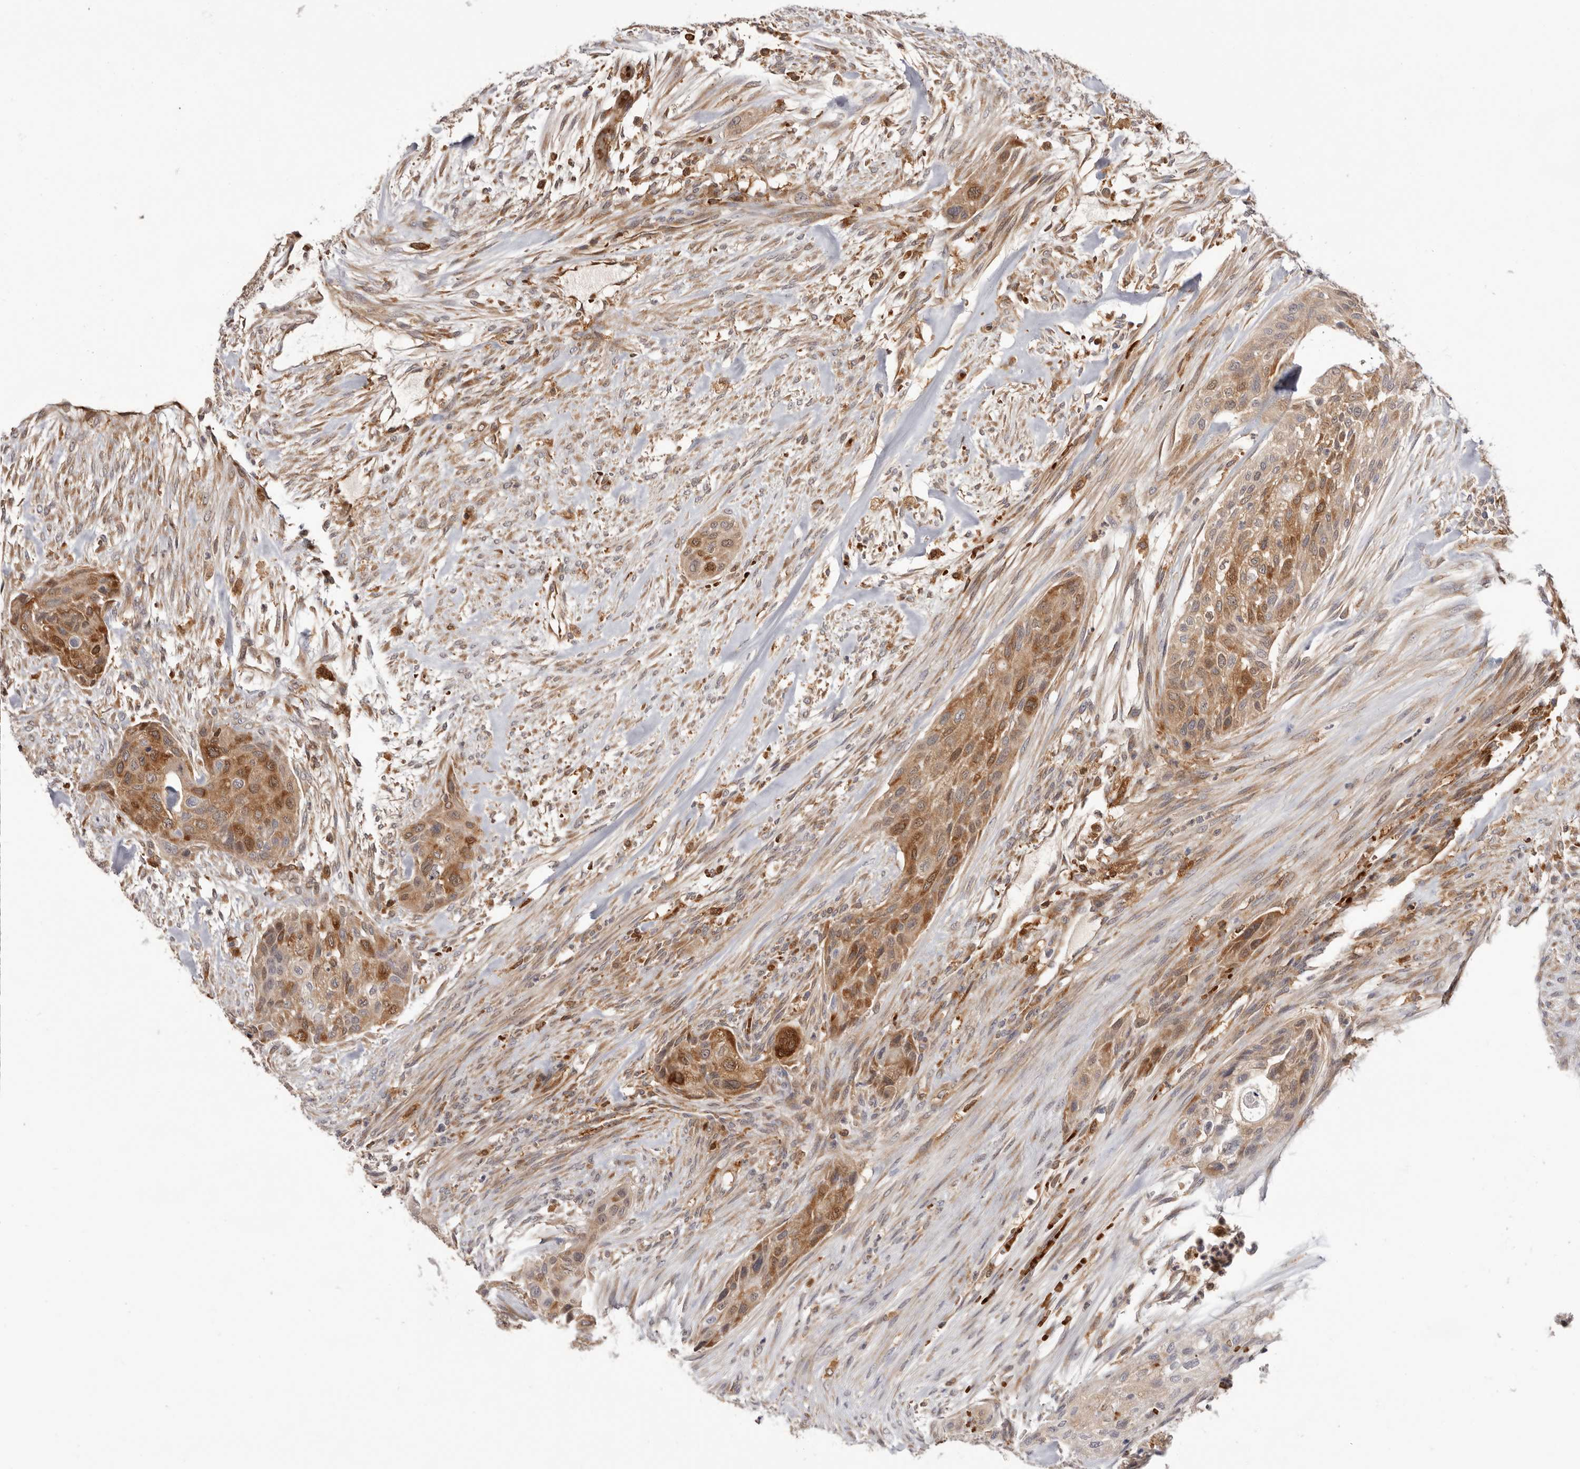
{"staining": {"intensity": "moderate", "quantity": ">75%", "location": "cytoplasmic/membranous"}, "tissue": "urothelial cancer", "cell_type": "Tumor cells", "image_type": "cancer", "snomed": [{"axis": "morphology", "description": "Urothelial carcinoma, High grade"}, {"axis": "topography", "description": "Urinary bladder"}], "caption": "The immunohistochemical stain labels moderate cytoplasmic/membranous positivity in tumor cells of high-grade urothelial carcinoma tissue.", "gene": "RNF213", "patient": {"sex": "male", "age": 35}}